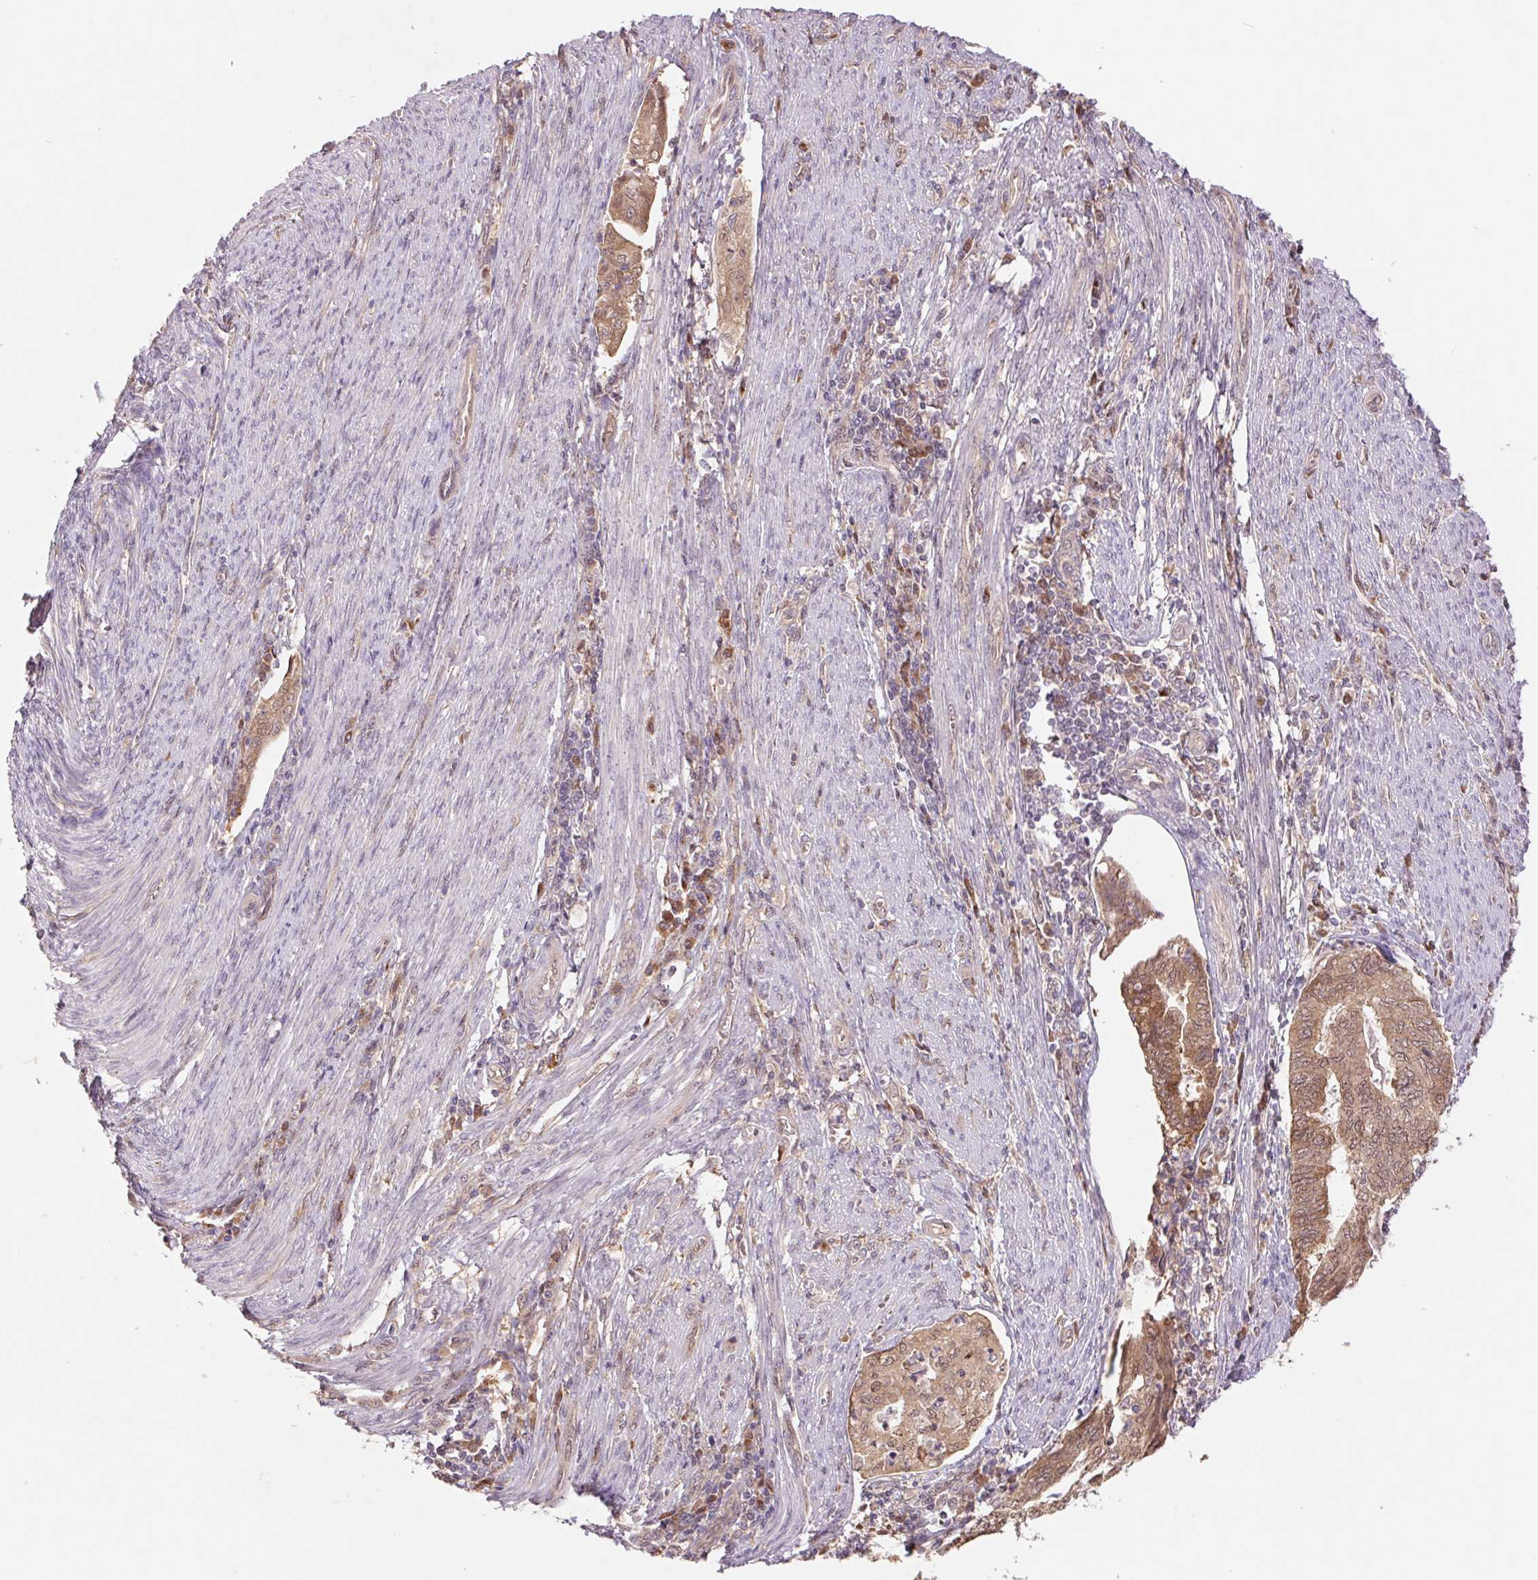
{"staining": {"intensity": "weak", "quantity": ">75%", "location": "cytoplasmic/membranous,nuclear"}, "tissue": "endometrial cancer", "cell_type": "Tumor cells", "image_type": "cancer", "snomed": [{"axis": "morphology", "description": "Adenocarcinoma, NOS"}, {"axis": "topography", "description": "Endometrium"}], "caption": "Weak cytoplasmic/membranous and nuclear staining is appreciated in about >75% of tumor cells in endometrial cancer. The staining was performed using DAB (3,3'-diaminobenzidine) to visualize the protein expression in brown, while the nuclei were stained in blue with hematoxylin (Magnification: 20x).", "gene": "RRM1", "patient": {"sex": "female", "age": 79}}